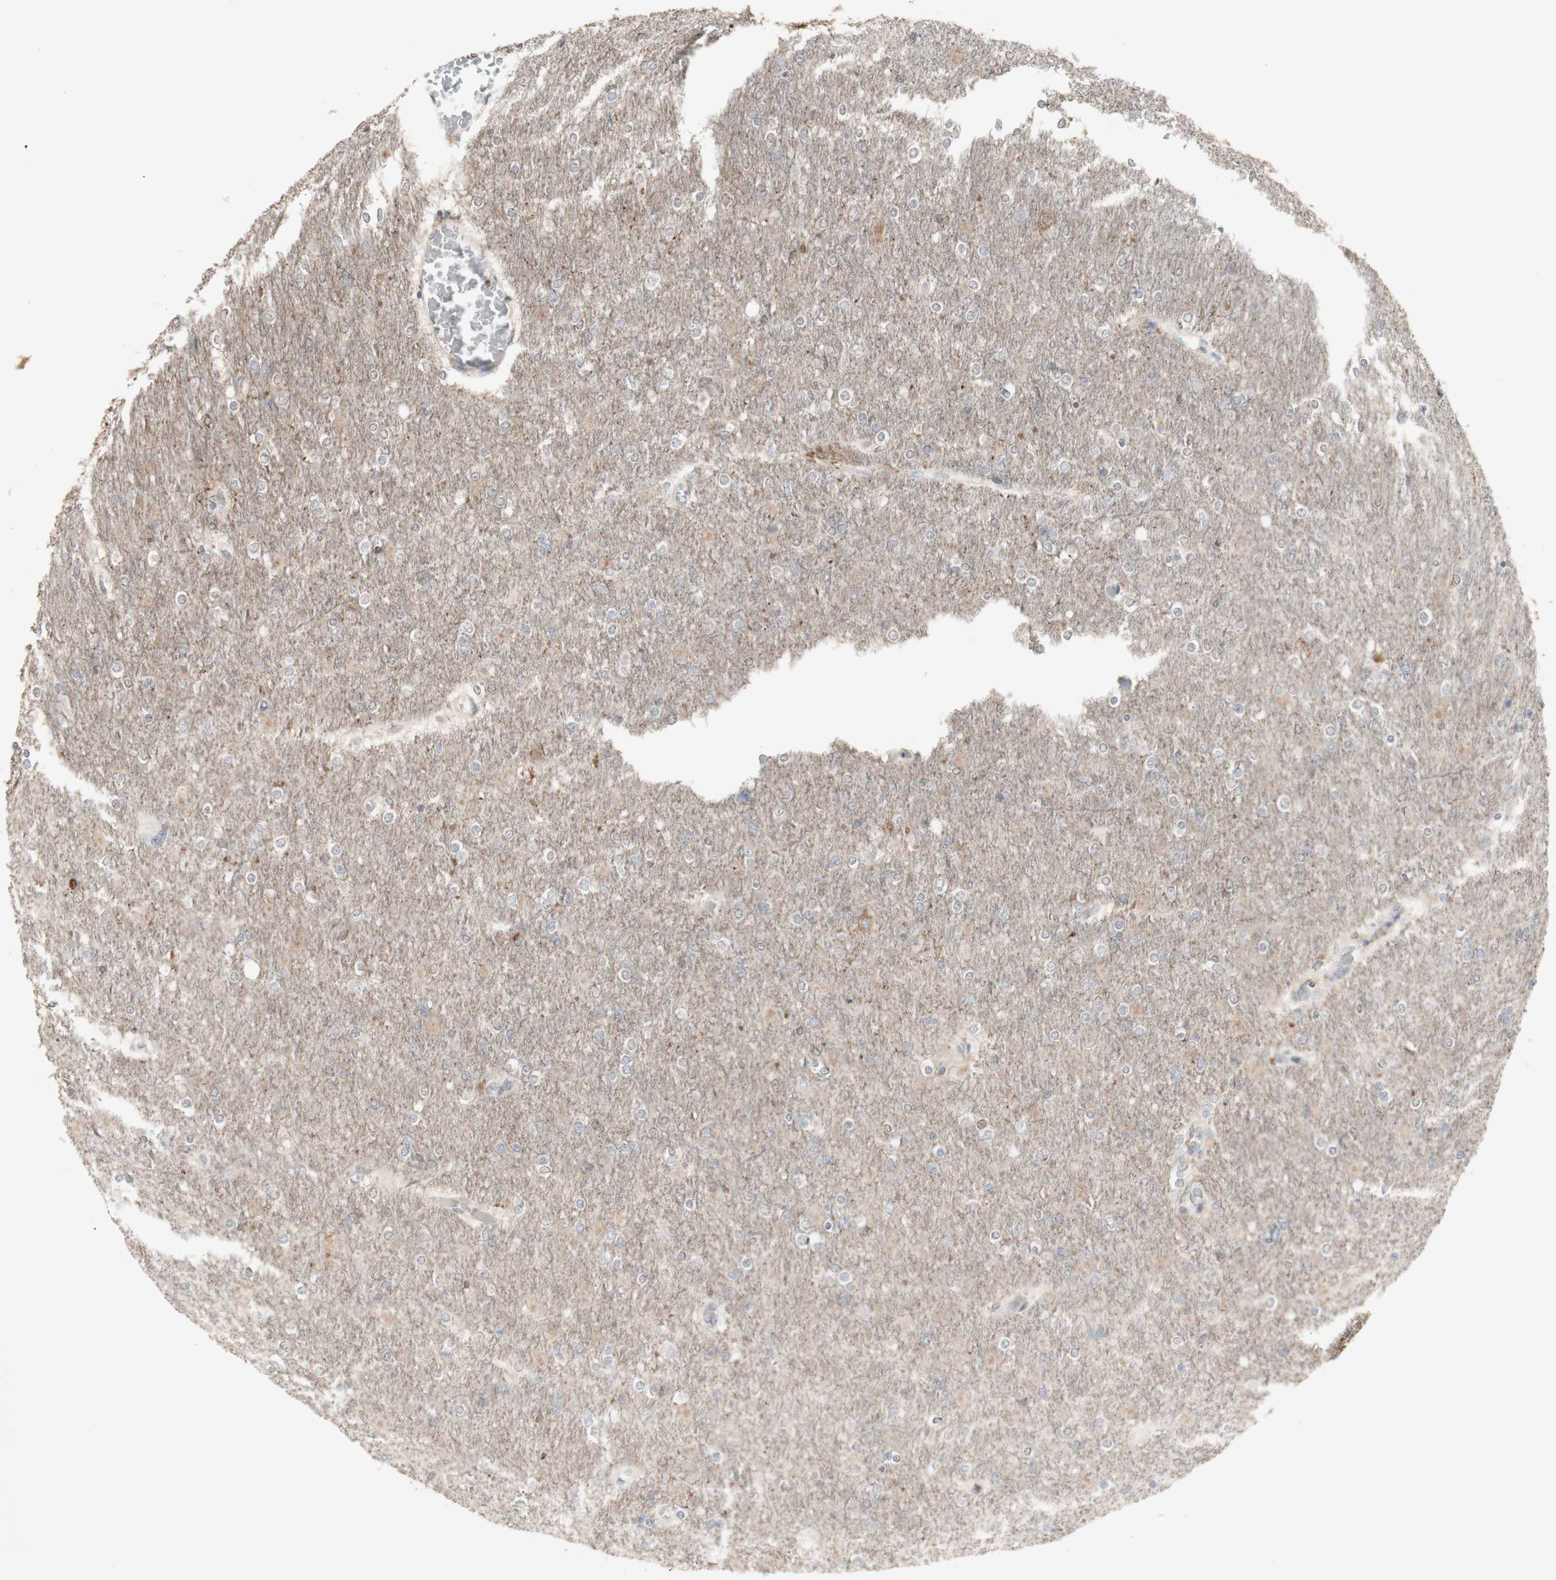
{"staining": {"intensity": "negative", "quantity": "none", "location": "none"}, "tissue": "glioma", "cell_type": "Tumor cells", "image_type": "cancer", "snomed": [{"axis": "morphology", "description": "Glioma, malignant, High grade"}, {"axis": "topography", "description": "Cerebral cortex"}], "caption": "Tumor cells show no significant staining in malignant high-grade glioma. Nuclei are stained in blue.", "gene": "ATP6V1E1", "patient": {"sex": "female", "age": 36}}